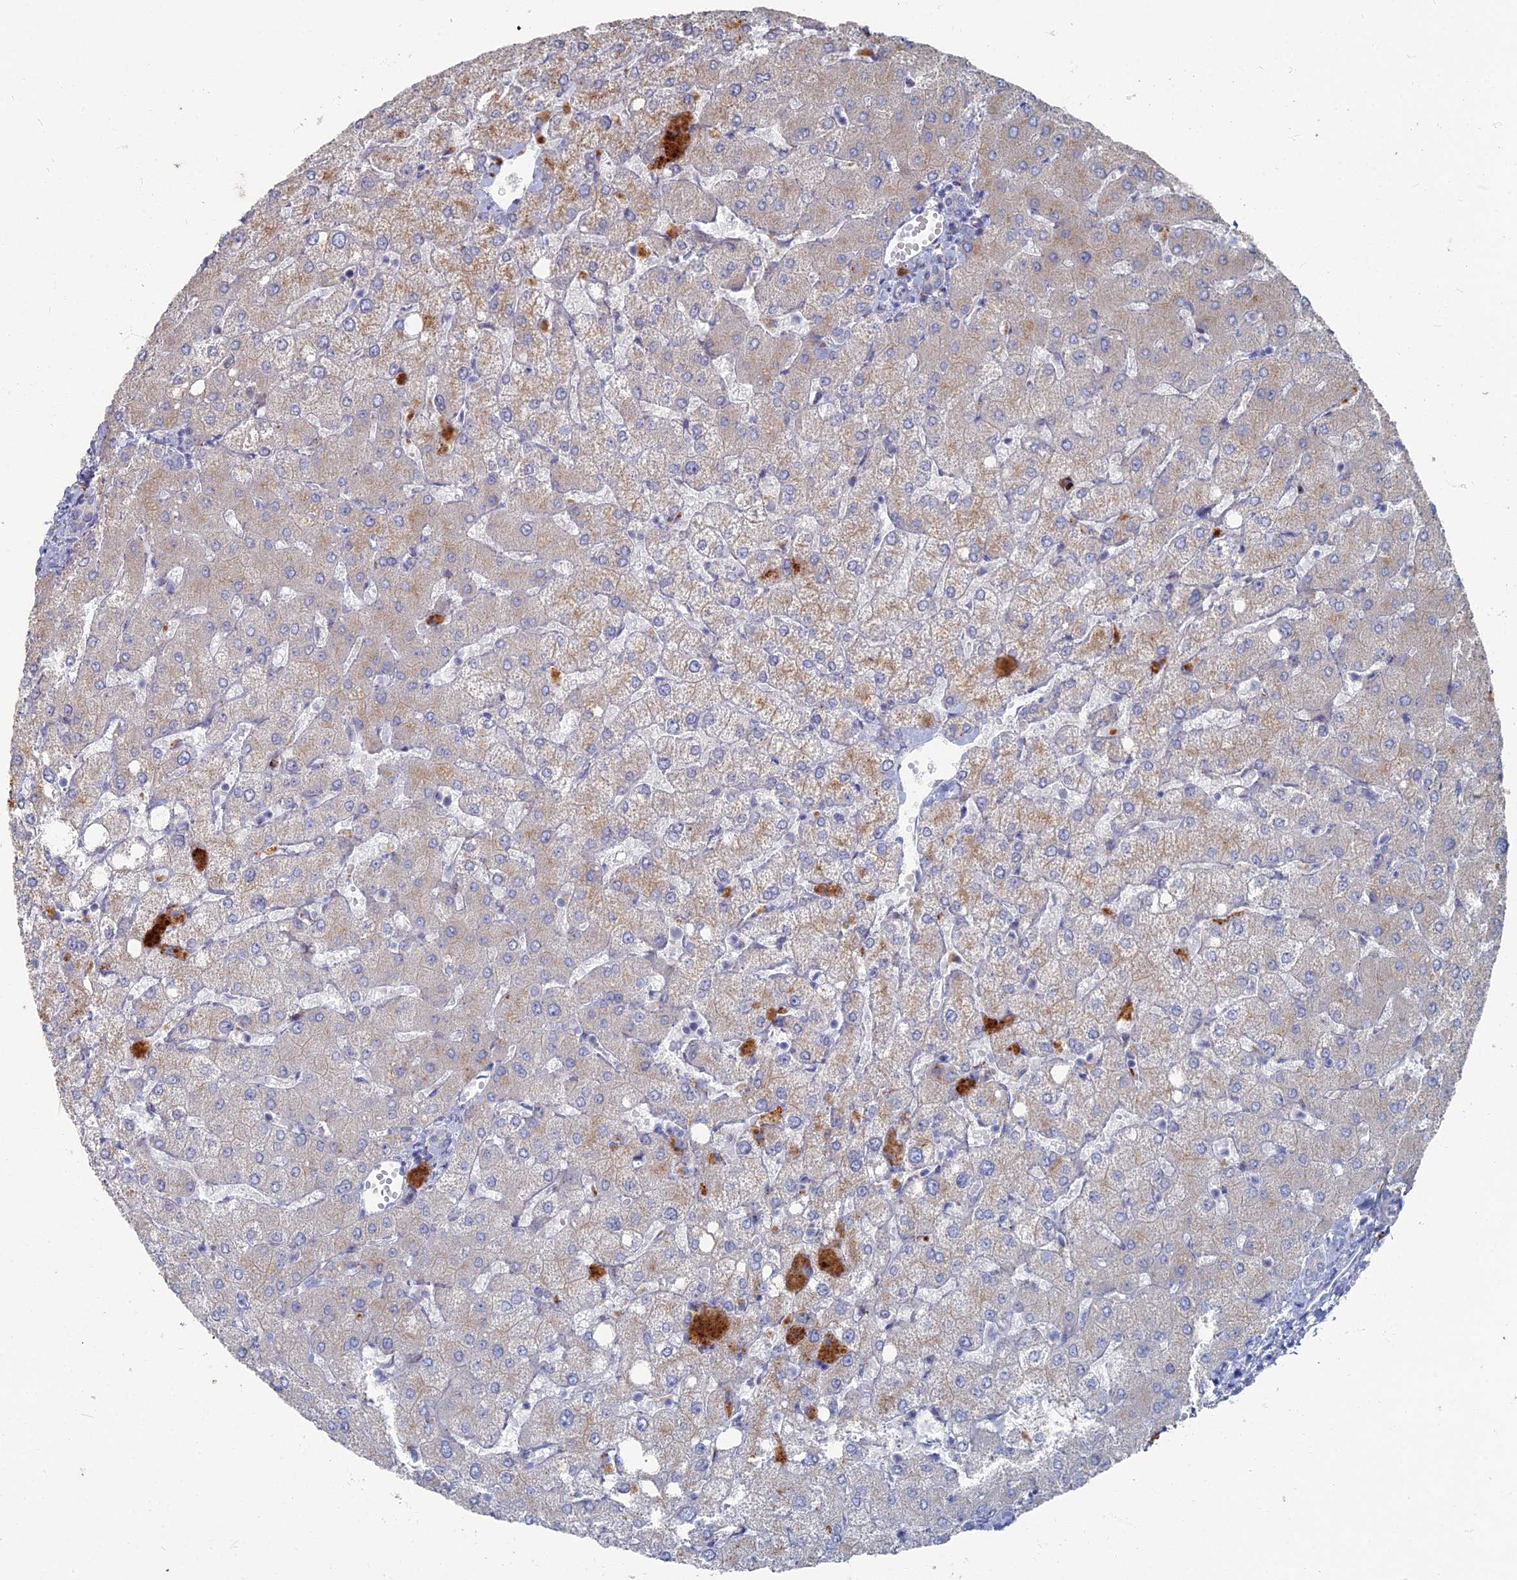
{"staining": {"intensity": "negative", "quantity": "none", "location": "none"}, "tissue": "liver", "cell_type": "Cholangiocytes", "image_type": "normal", "snomed": [{"axis": "morphology", "description": "Normal tissue, NOS"}, {"axis": "topography", "description": "Liver"}], "caption": "This histopathology image is of normal liver stained with immunohistochemistry to label a protein in brown with the nuclei are counter-stained blue. There is no staining in cholangiocytes.", "gene": "TMEM128", "patient": {"sex": "female", "age": 54}}